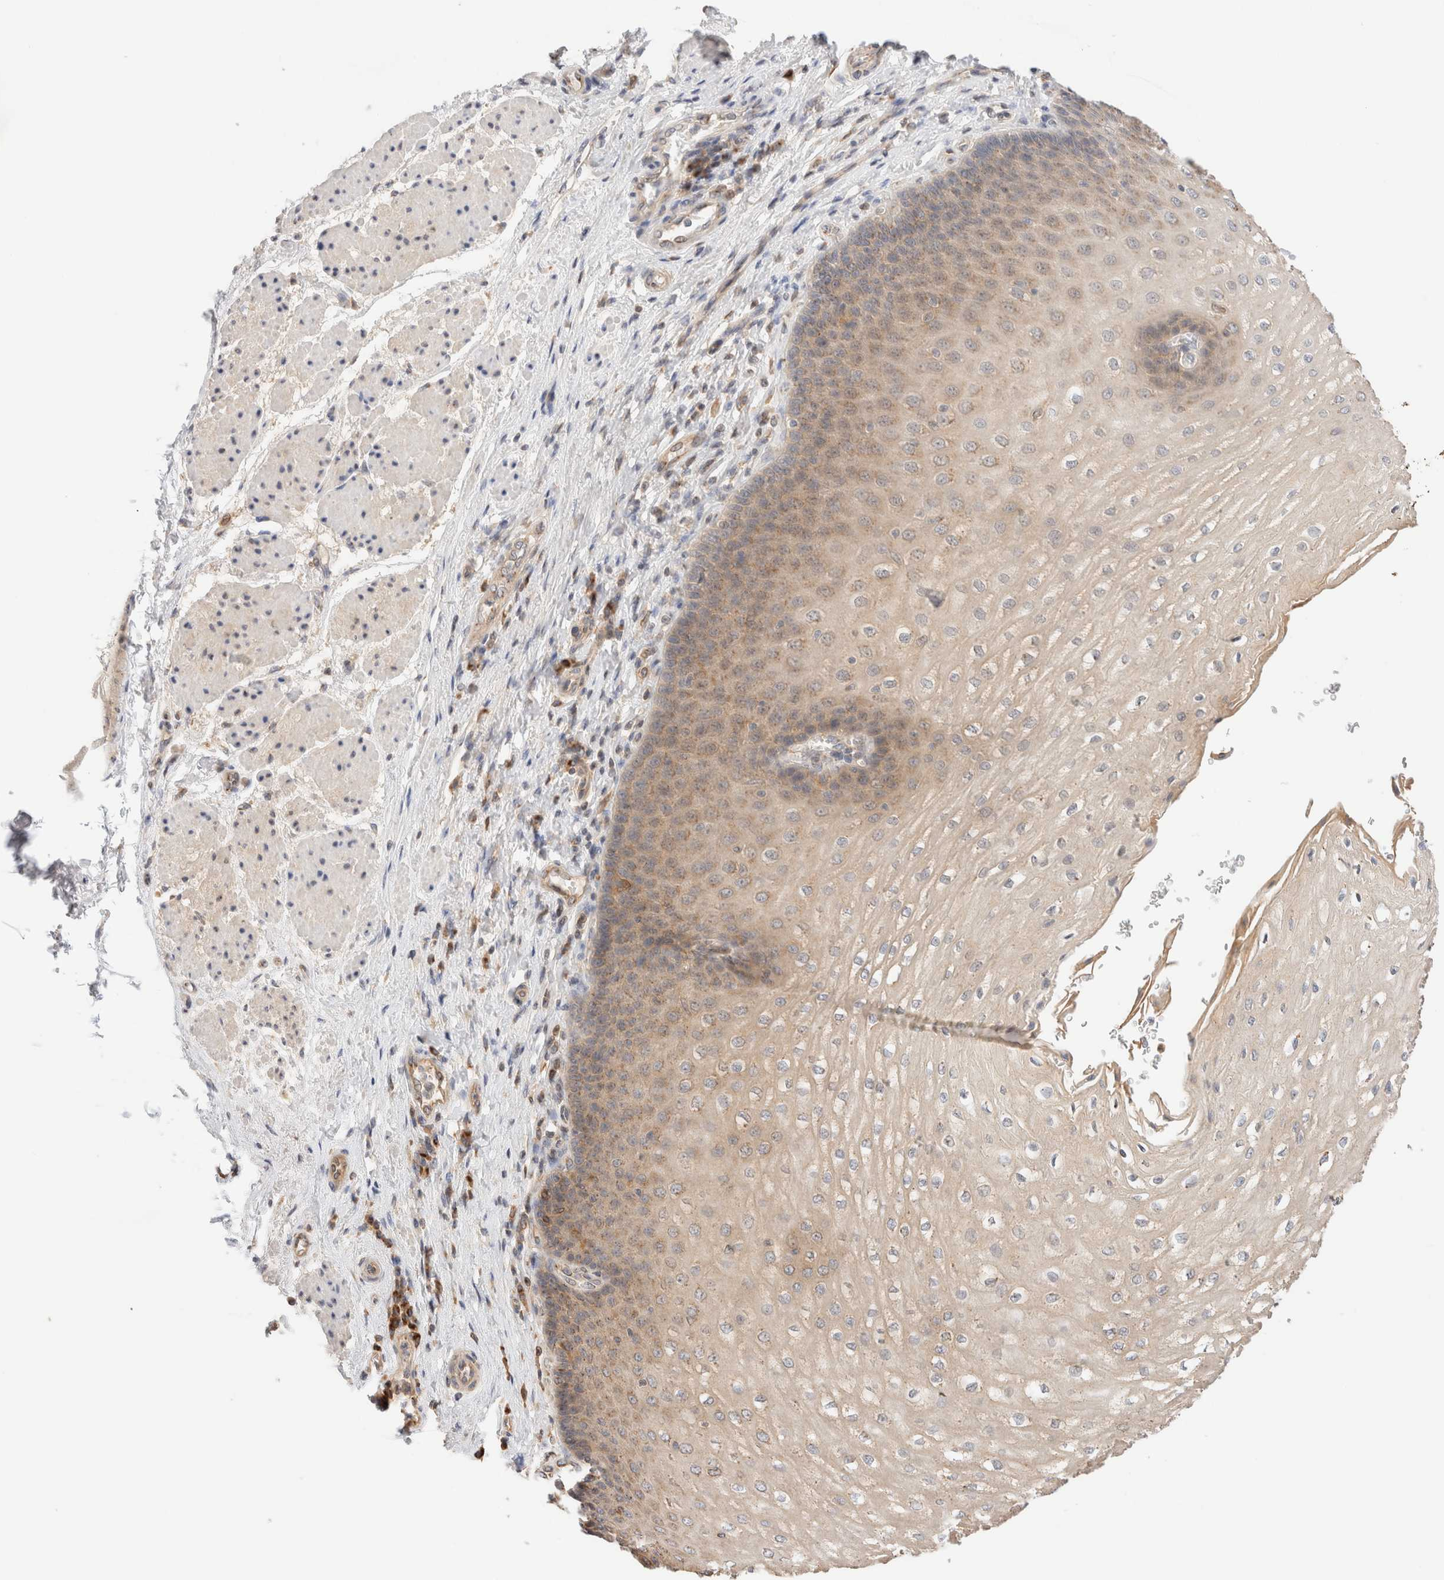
{"staining": {"intensity": "weak", "quantity": "25%-75%", "location": "cytoplasmic/membranous"}, "tissue": "esophagus", "cell_type": "Squamous epithelial cells", "image_type": "normal", "snomed": [{"axis": "morphology", "description": "Normal tissue, NOS"}, {"axis": "topography", "description": "Esophagus"}], "caption": "The photomicrograph demonstrates immunohistochemical staining of normal esophagus. There is weak cytoplasmic/membranous positivity is appreciated in approximately 25%-75% of squamous epithelial cells. Nuclei are stained in blue.", "gene": "RABEP1", "patient": {"sex": "male", "age": 54}}